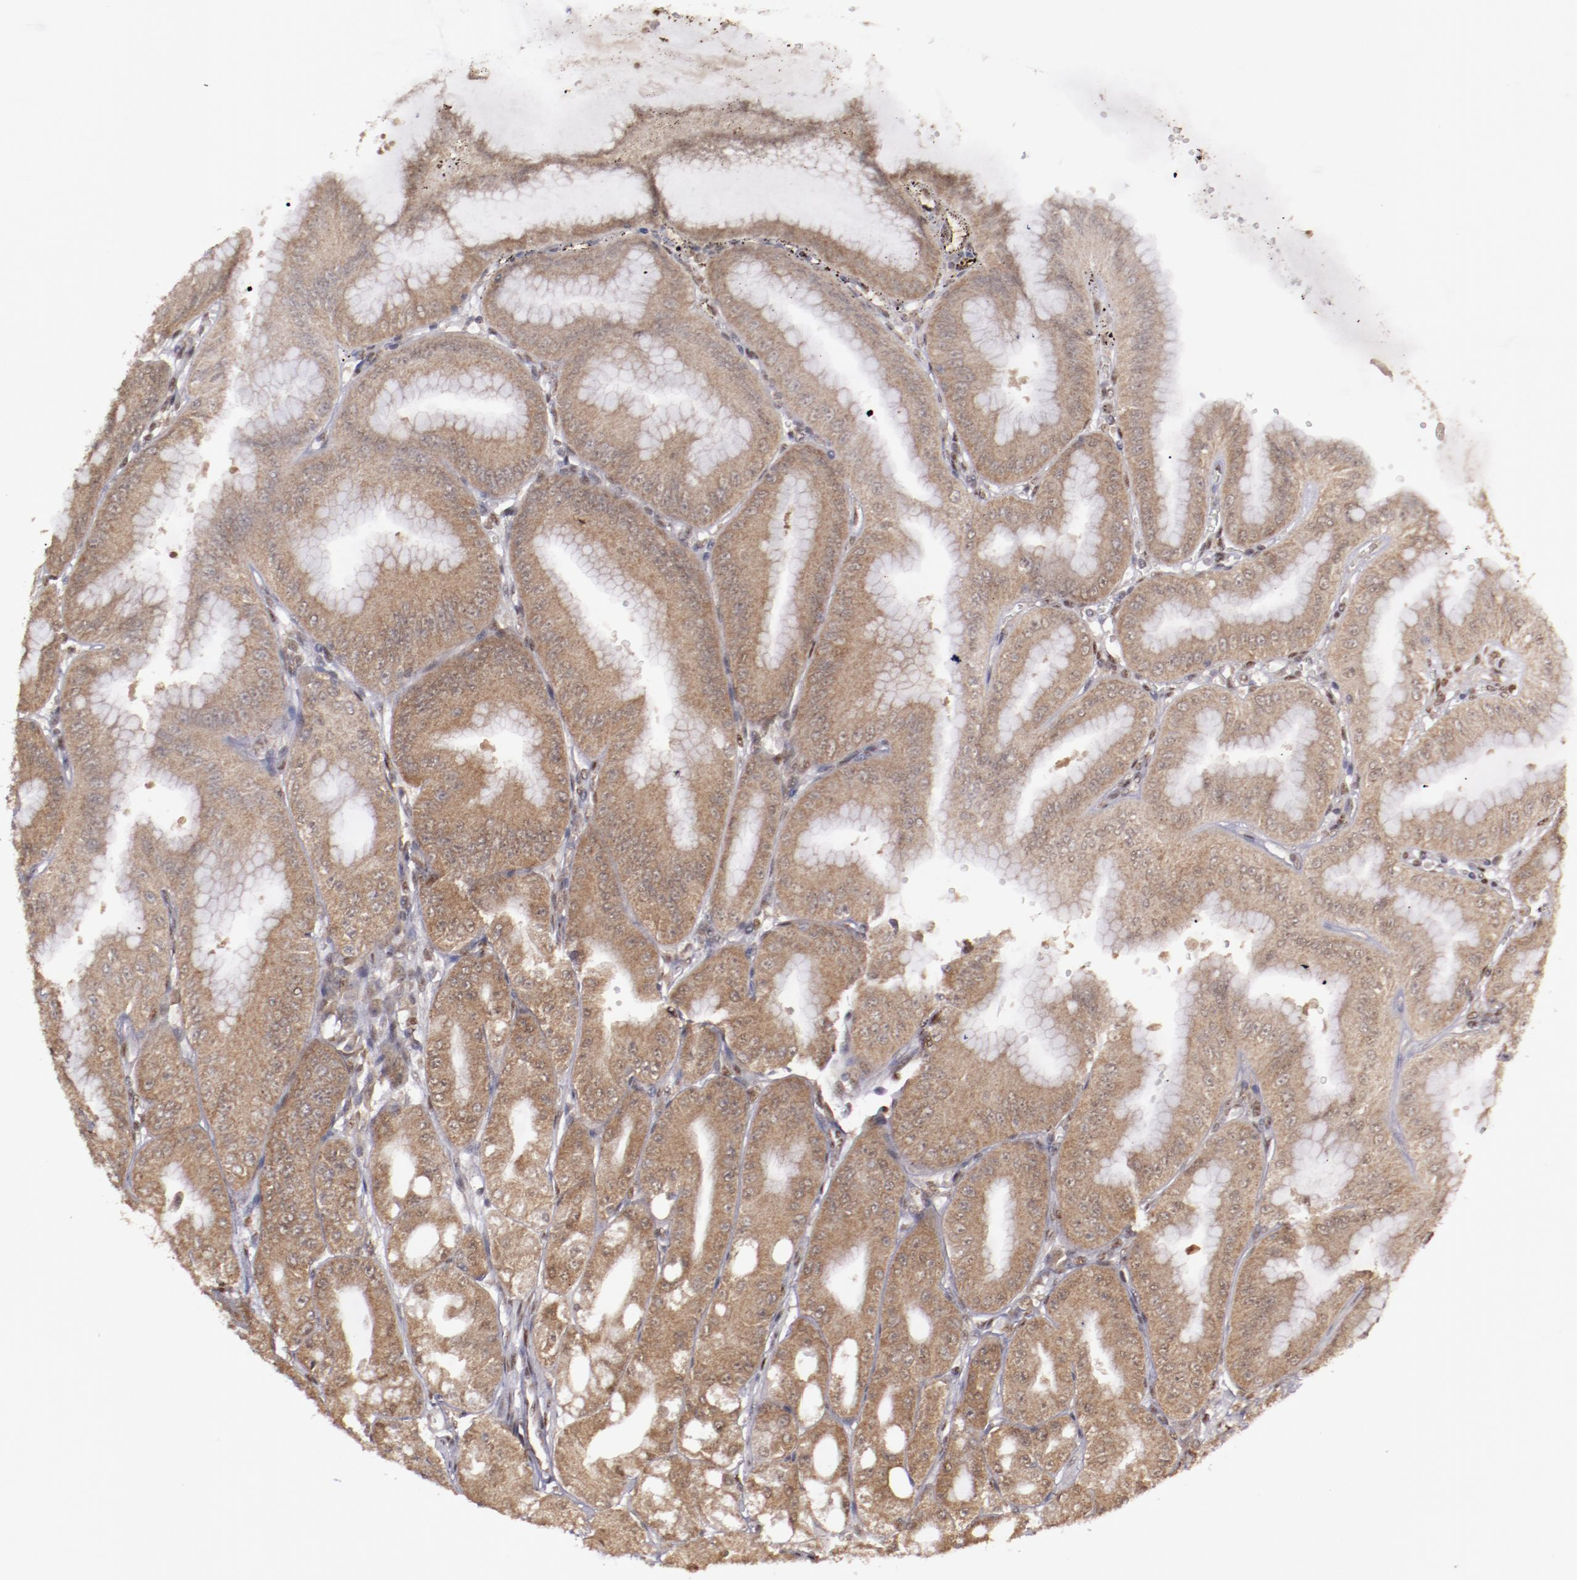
{"staining": {"intensity": "weak", "quantity": ">75%", "location": "cytoplasmic/membranous,nuclear"}, "tissue": "stomach", "cell_type": "Glandular cells", "image_type": "normal", "snomed": [{"axis": "morphology", "description": "Normal tissue, NOS"}, {"axis": "topography", "description": "Stomach, lower"}], "caption": "This histopathology image reveals immunohistochemistry (IHC) staining of normal stomach, with low weak cytoplasmic/membranous,nuclear positivity in about >75% of glandular cells.", "gene": "ARNT", "patient": {"sex": "male", "age": 71}}